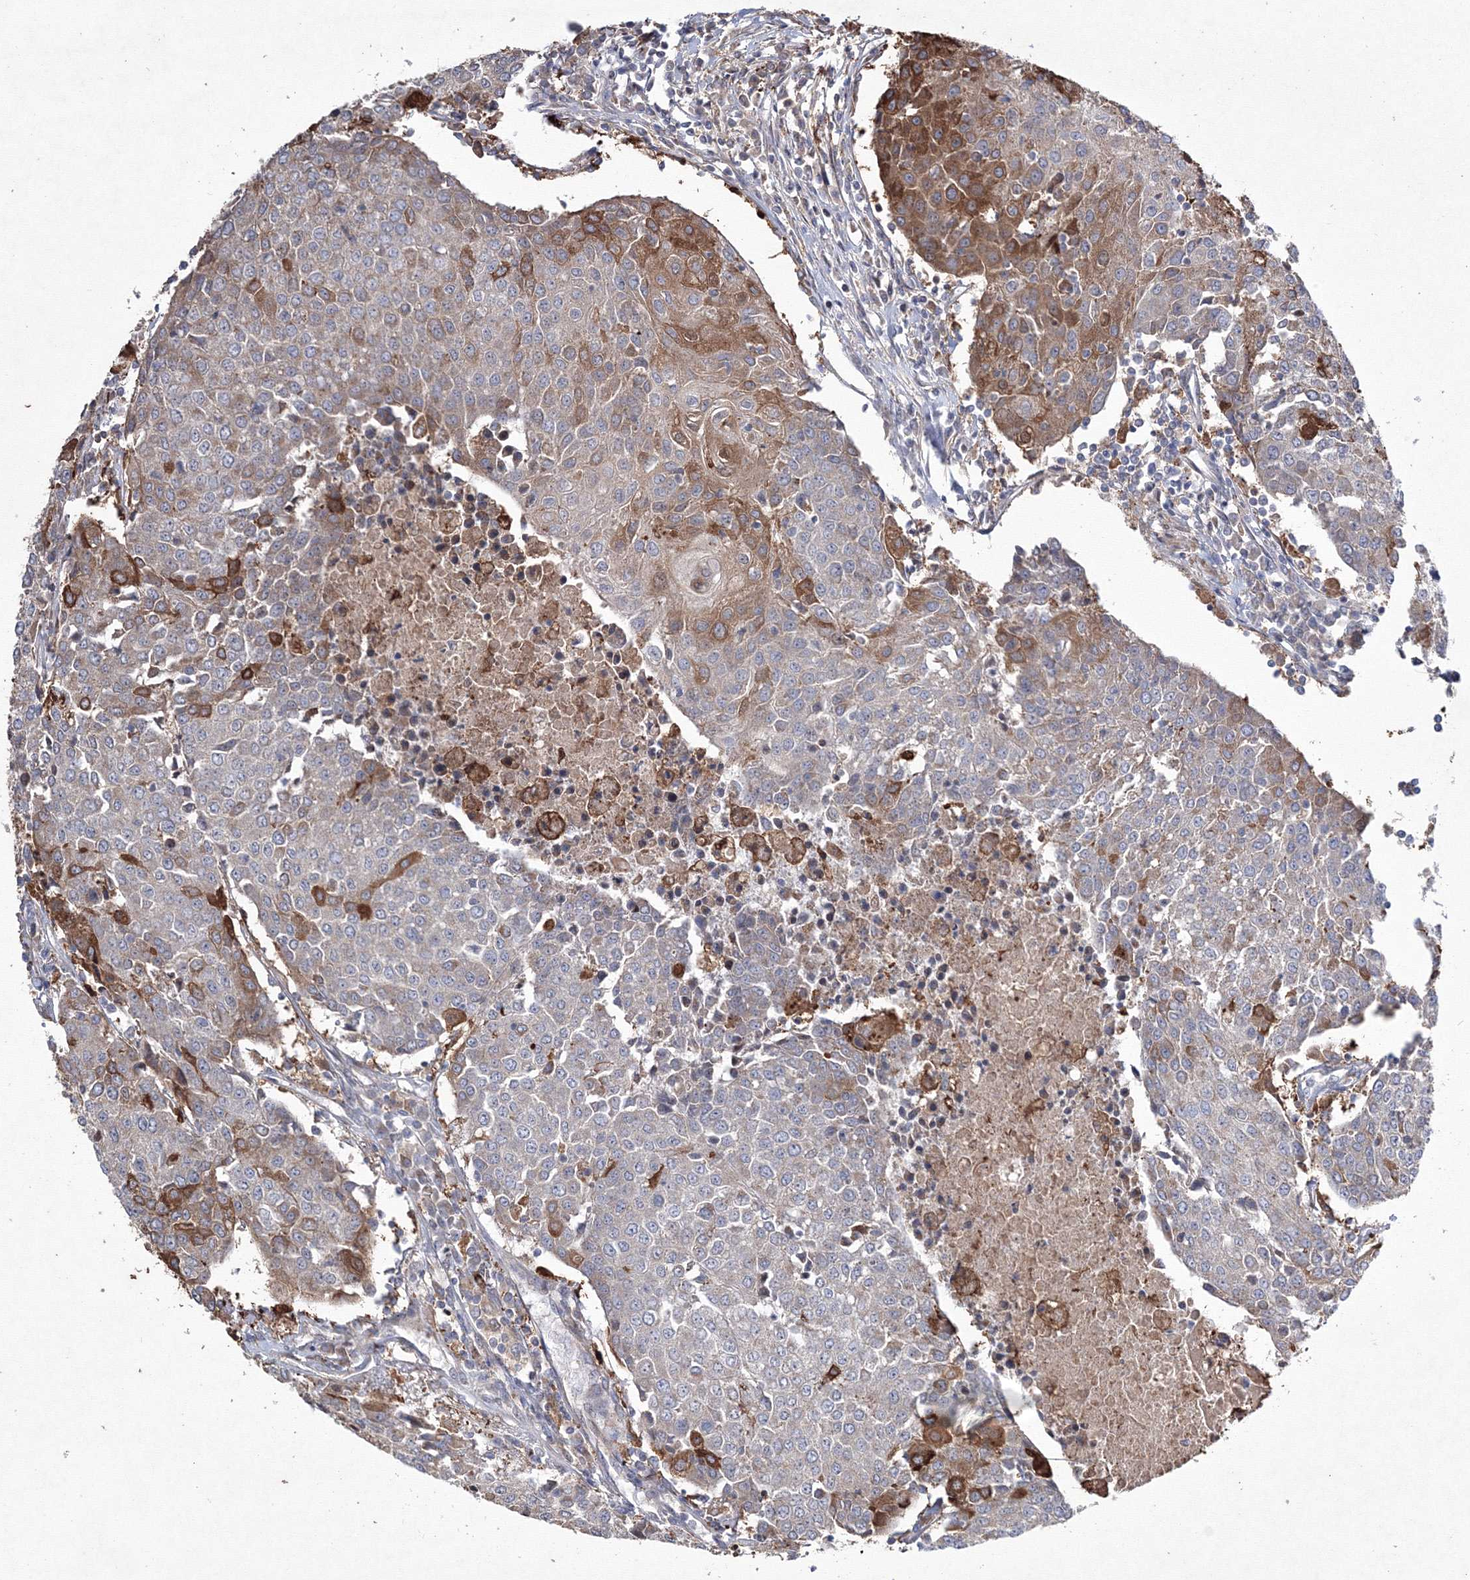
{"staining": {"intensity": "moderate", "quantity": "<25%", "location": "cytoplasmic/membranous"}, "tissue": "urothelial cancer", "cell_type": "Tumor cells", "image_type": "cancer", "snomed": [{"axis": "morphology", "description": "Urothelial carcinoma, High grade"}, {"axis": "topography", "description": "Urinary bladder"}], "caption": "Human urothelial carcinoma (high-grade) stained for a protein (brown) displays moderate cytoplasmic/membranous positive expression in approximately <25% of tumor cells.", "gene": "RANBP3L", "patient": {"sex": "female", "age": 85}}